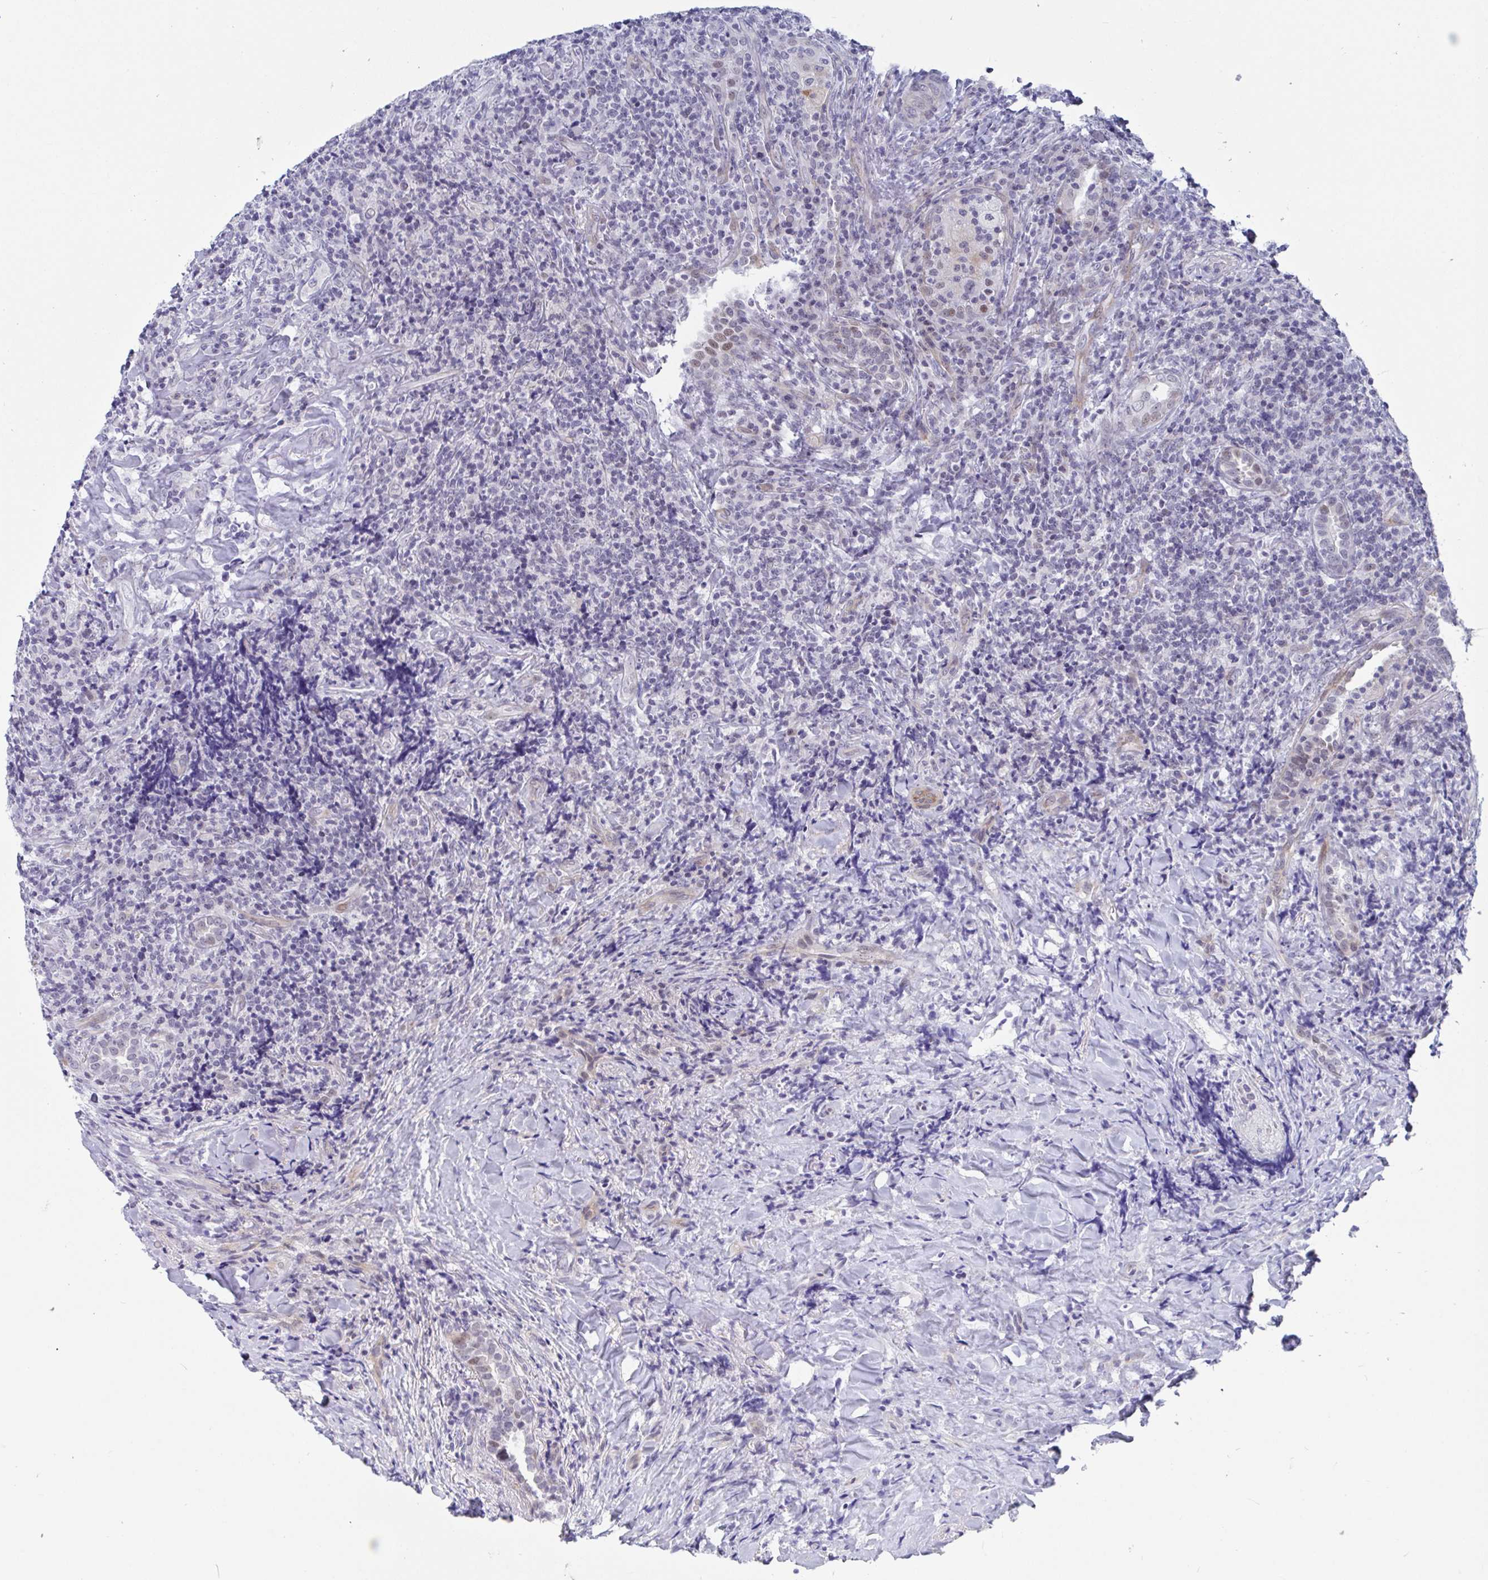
{"staining": {"intensity": "negative", "quantity": "none", "location": "none"}, "tissue": "lymphoma", "cell_type": "Tumor cells", "image_type": "cancer", "snomed": [{"axis": "morphology", "description": "Hodgkin's disease, NOS"}, {"axis": "topography", "description": "Lung"}], "caption": "This is an immunohistochemistry histopathology image of human Hodgkin's disease. There is no expression in tumor cells.", "gene": "DAOA", "patient": {"sex": "male", "age": 17}}